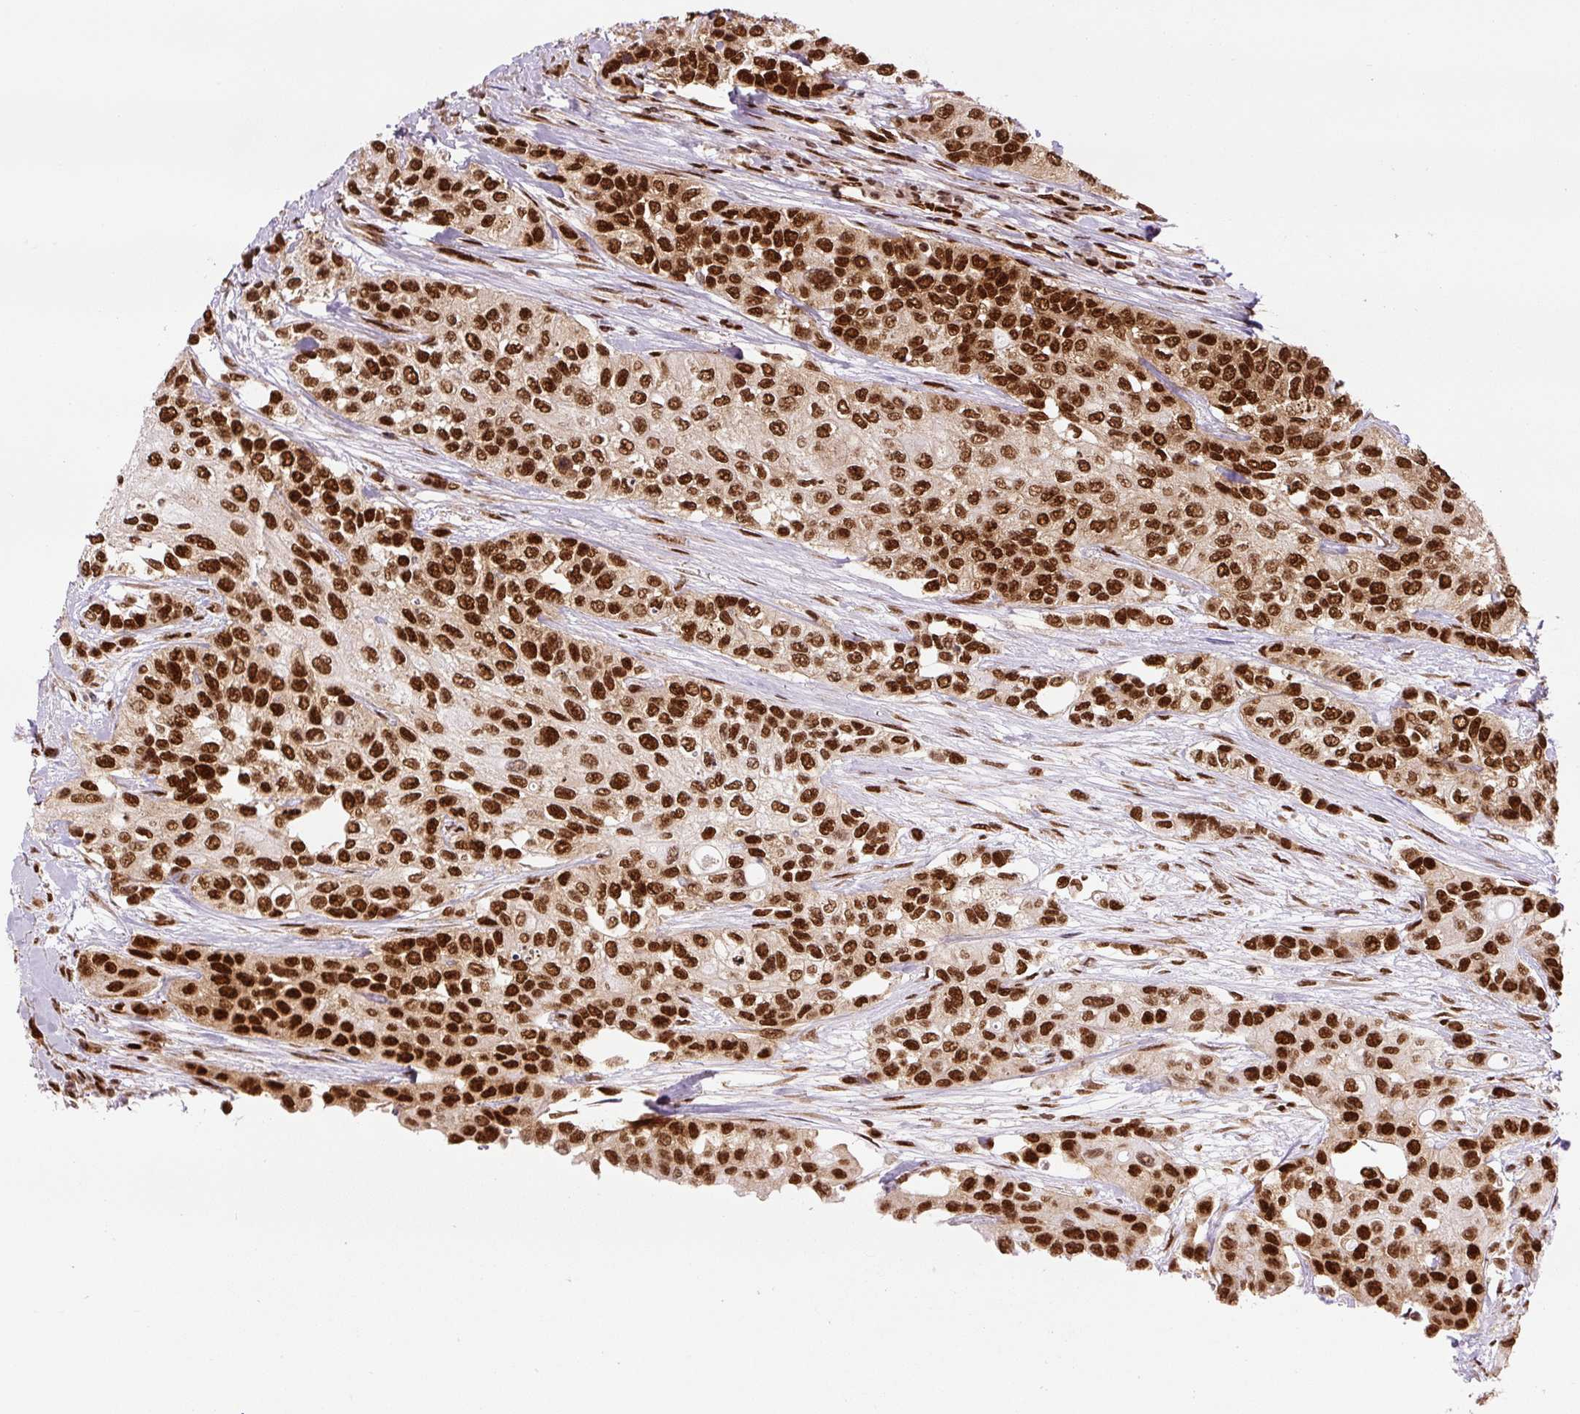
{"staining": {"intensity": "strong", "quantity": ">75%", "location": "nuclear"}, "tissue": "urothelial cancer", "cell_type": "Tumor cells", "image_type": "cancer", "snomed": [{"axis": "morphology", "description": "Normal tissue, NOS"}, {"axis": "morphology", "description": "Urothelial carcinoma, High grade"}, {"axis": "topography", "description": "Vascular tissue"}, {"axis": "topography", "description": "Urinary bladder"}], "caption": "An IHC image of tumor tissue is shown. Protein staining in brown labels strong nuclear positivity in high-grade urothelial carcinoma within tumor cells.", "gene": "FUS", "patient": {"sex": "female", "age": 56}}